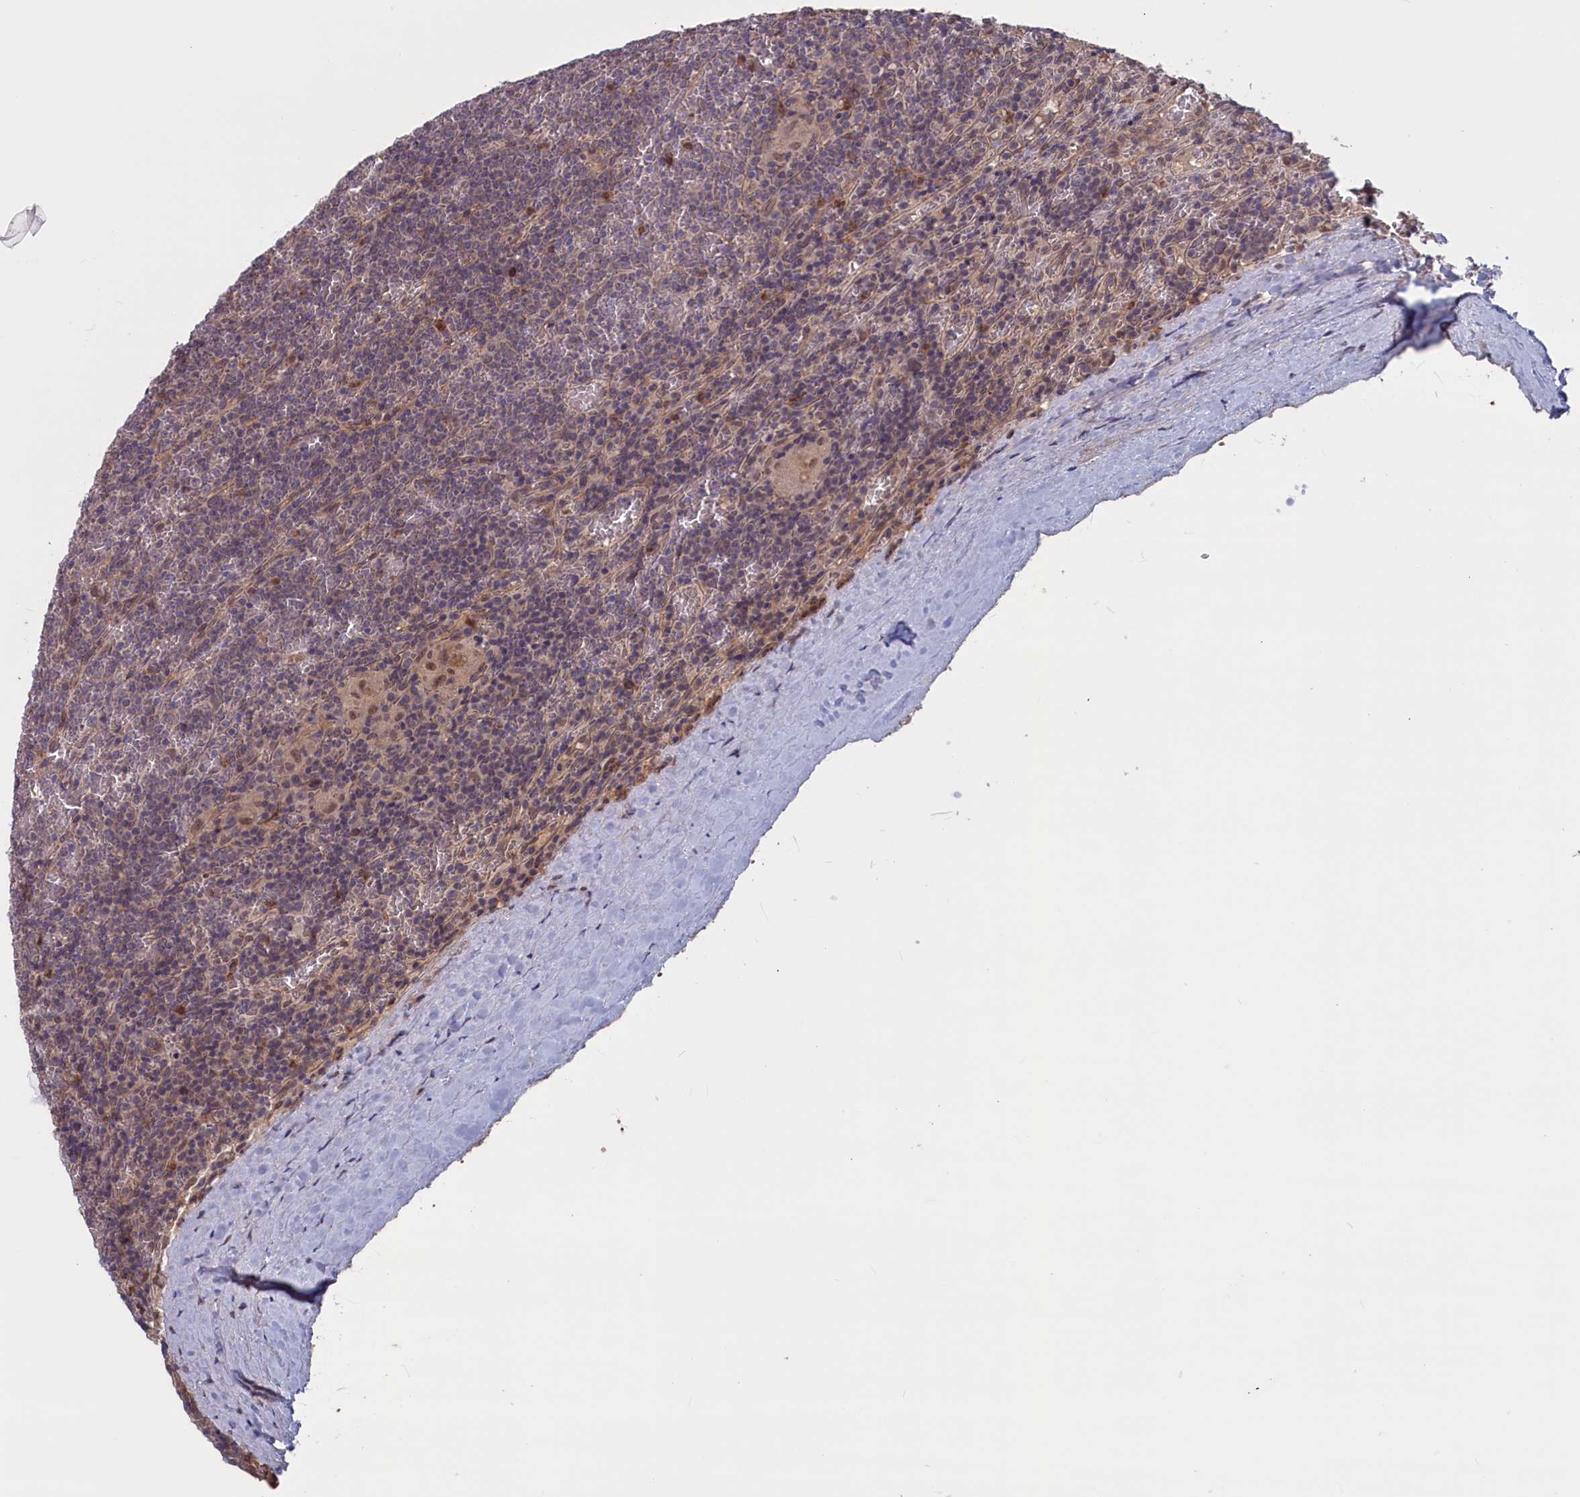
{"staining": {"intensity": "negative", "quantity": "none", "location": "none"}, "tissue": "lymphoma", "cell_type": "Tumor cells", "image_type": "cancer", "snomed": [{"axis": "morphology", "description": "Malignant lymphoma, non-Hodgkin's type, Low grade"}, {"axis": "topography", "description": "Spleen"}], "caption": "Tumor cells show no significant positivity in malignant lymphoma, non-Hodgkin's type (low-grade).", "gene": "PLP2", "patient": {"sex": "female", "age": 19}}